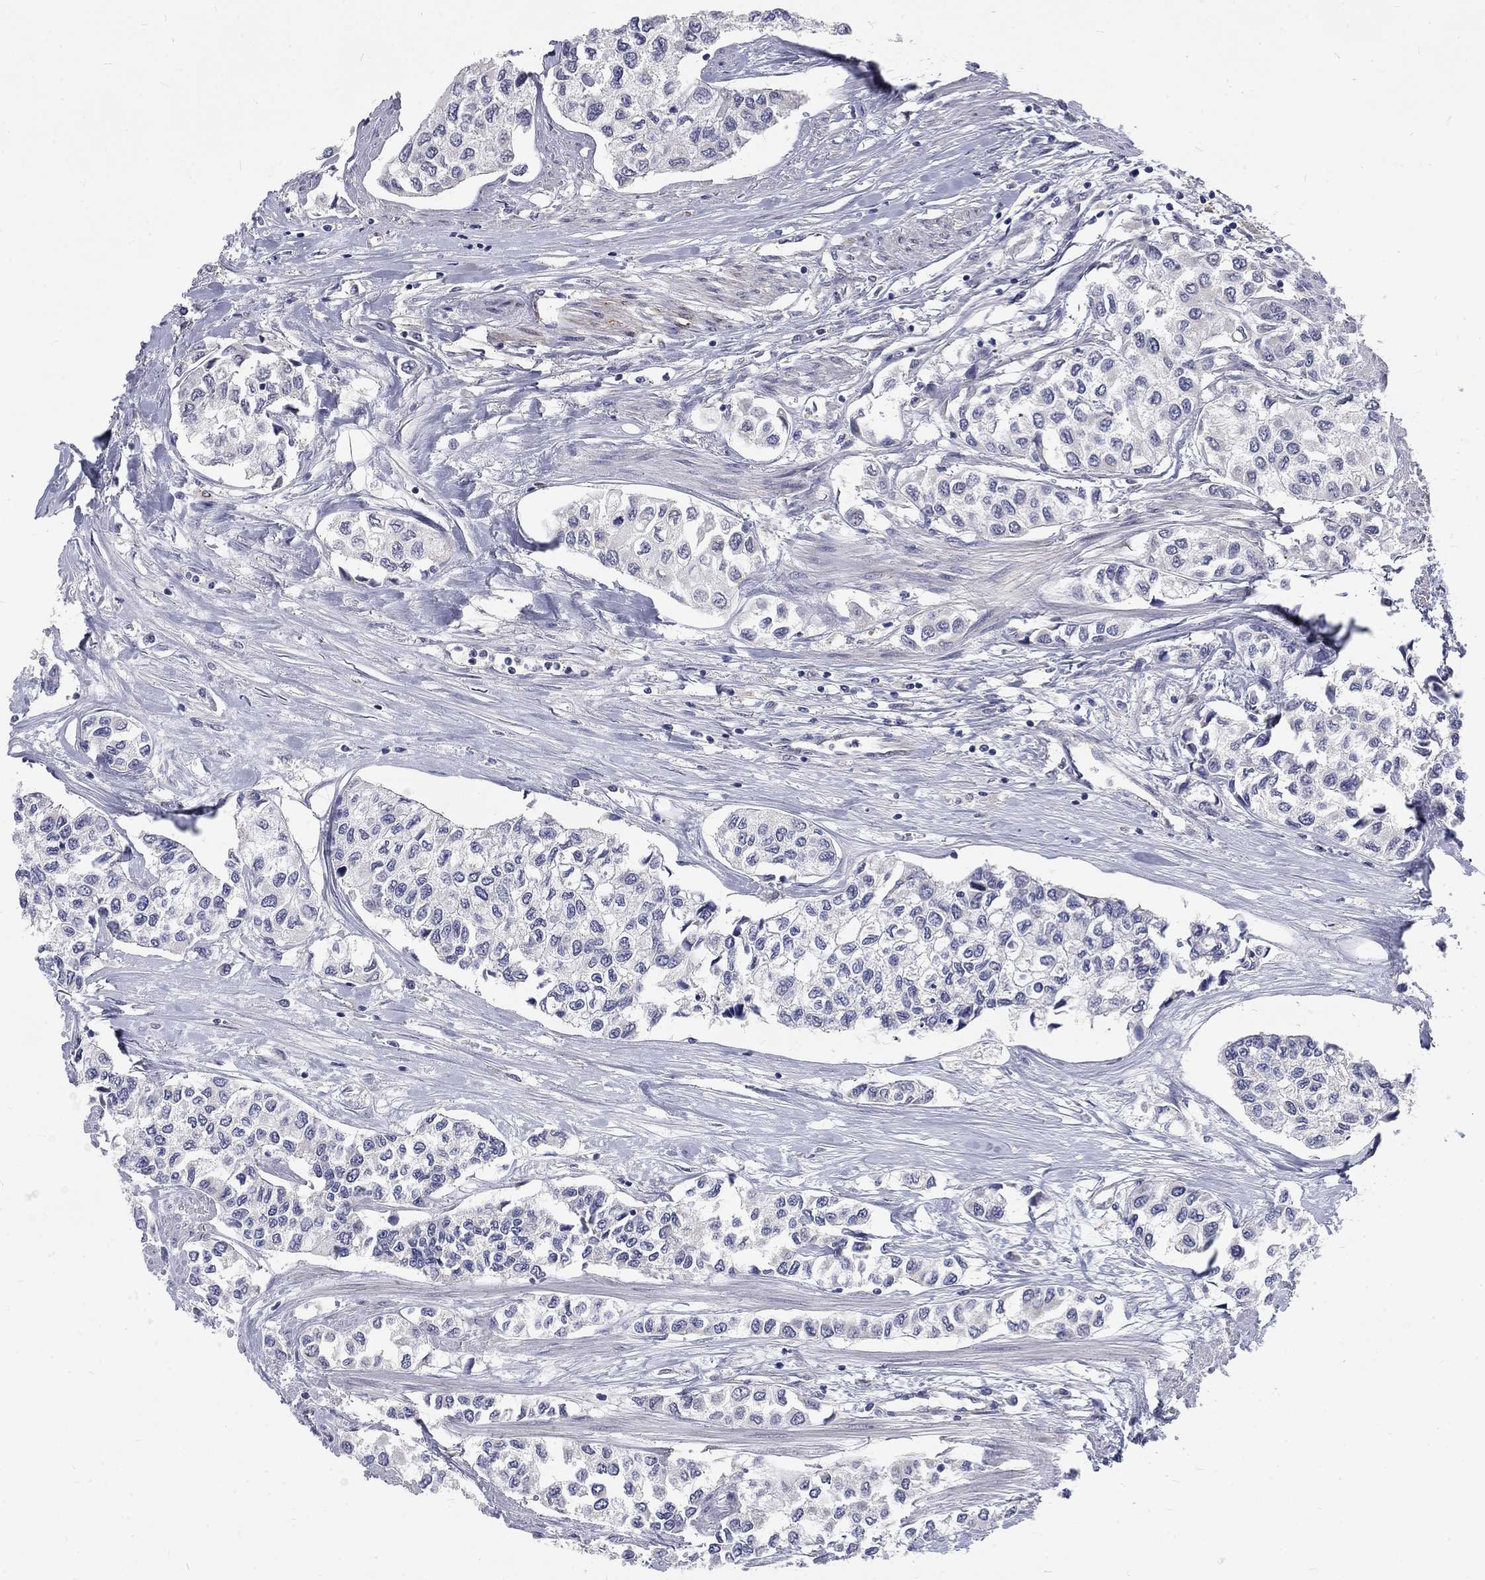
{"staining": {"intensity": "negative", "quantity": "none", "location": "none"}, "tissue": "urothelial cancer", "cell_type": "Tumor cells", "image_type": "cancer", "snomed": [{"axis": "morphology", "description": "Urothelial carcinoma, High grade"}, {"axis": "topography", "description": "Urinary bladder"}], "caption": "Tumor cells are negative for protein expression in human urothelial cancer.", "gene": "PHKA1", "patient": {"sex": "male", "age": 73}}